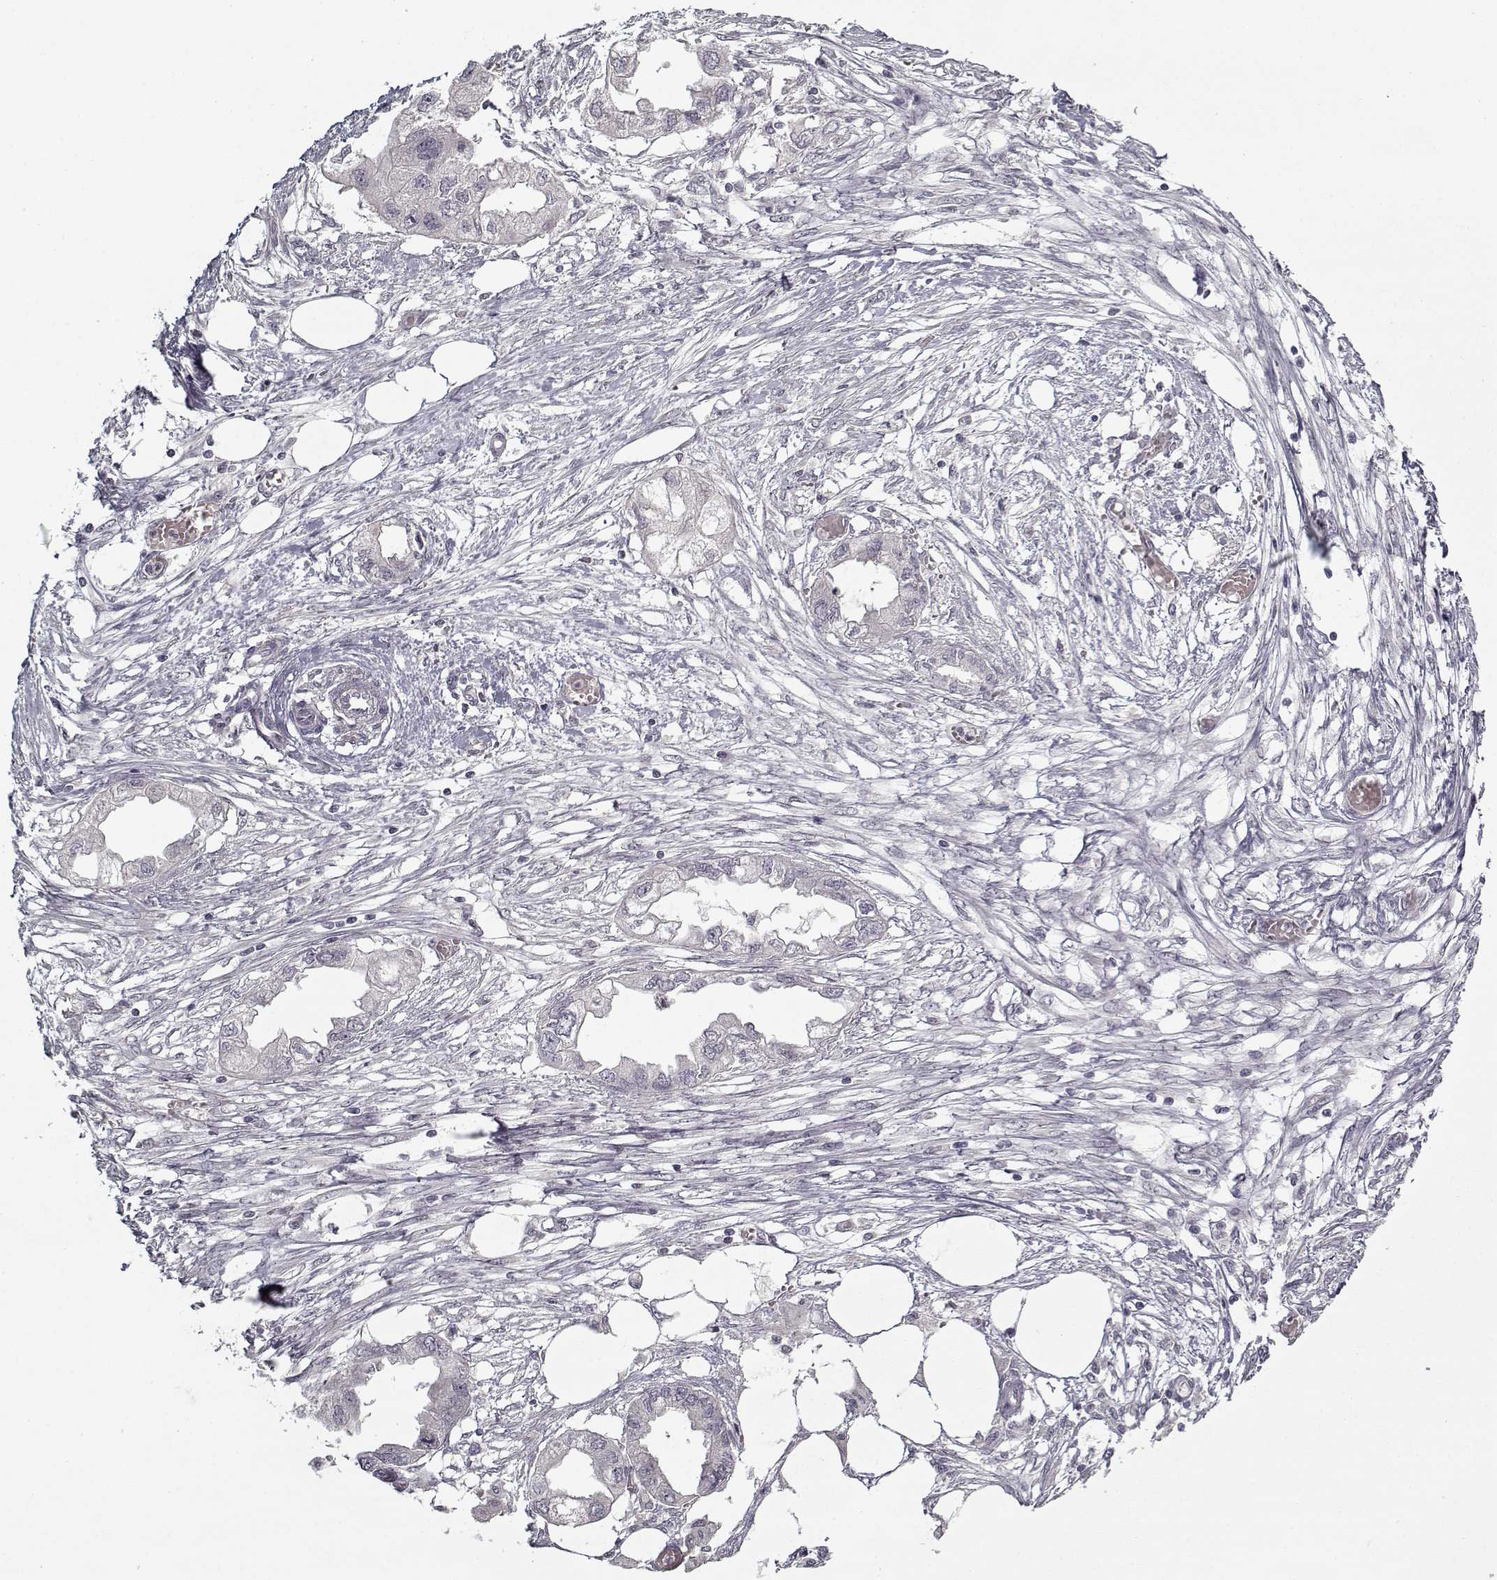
{"staining": {"intensity": "negative", "quantity": "none", "location": "none"}, "tissue": "endometrial cancer", "cell_type": "Tumor cells", "image_type": "cancer", "snomed": [{"axis": "morphology", "description": "Adenocarcinoma, NOS"}, {"axis": "morphology", "description": "Adenocarcinoma, metastatic, NOS"}, {"axis": "topography", "description": "Adipose tissue"}, {"axis": "topography", "description": "Endometrium"}], "caption": "Immunohistochemical staining of endometrial cancer (metastatic adenocarcinoma) shows no significant staining in tumor cells.", "gene": "LAMA2", "patient": {"sex": "female", "age": 67}}